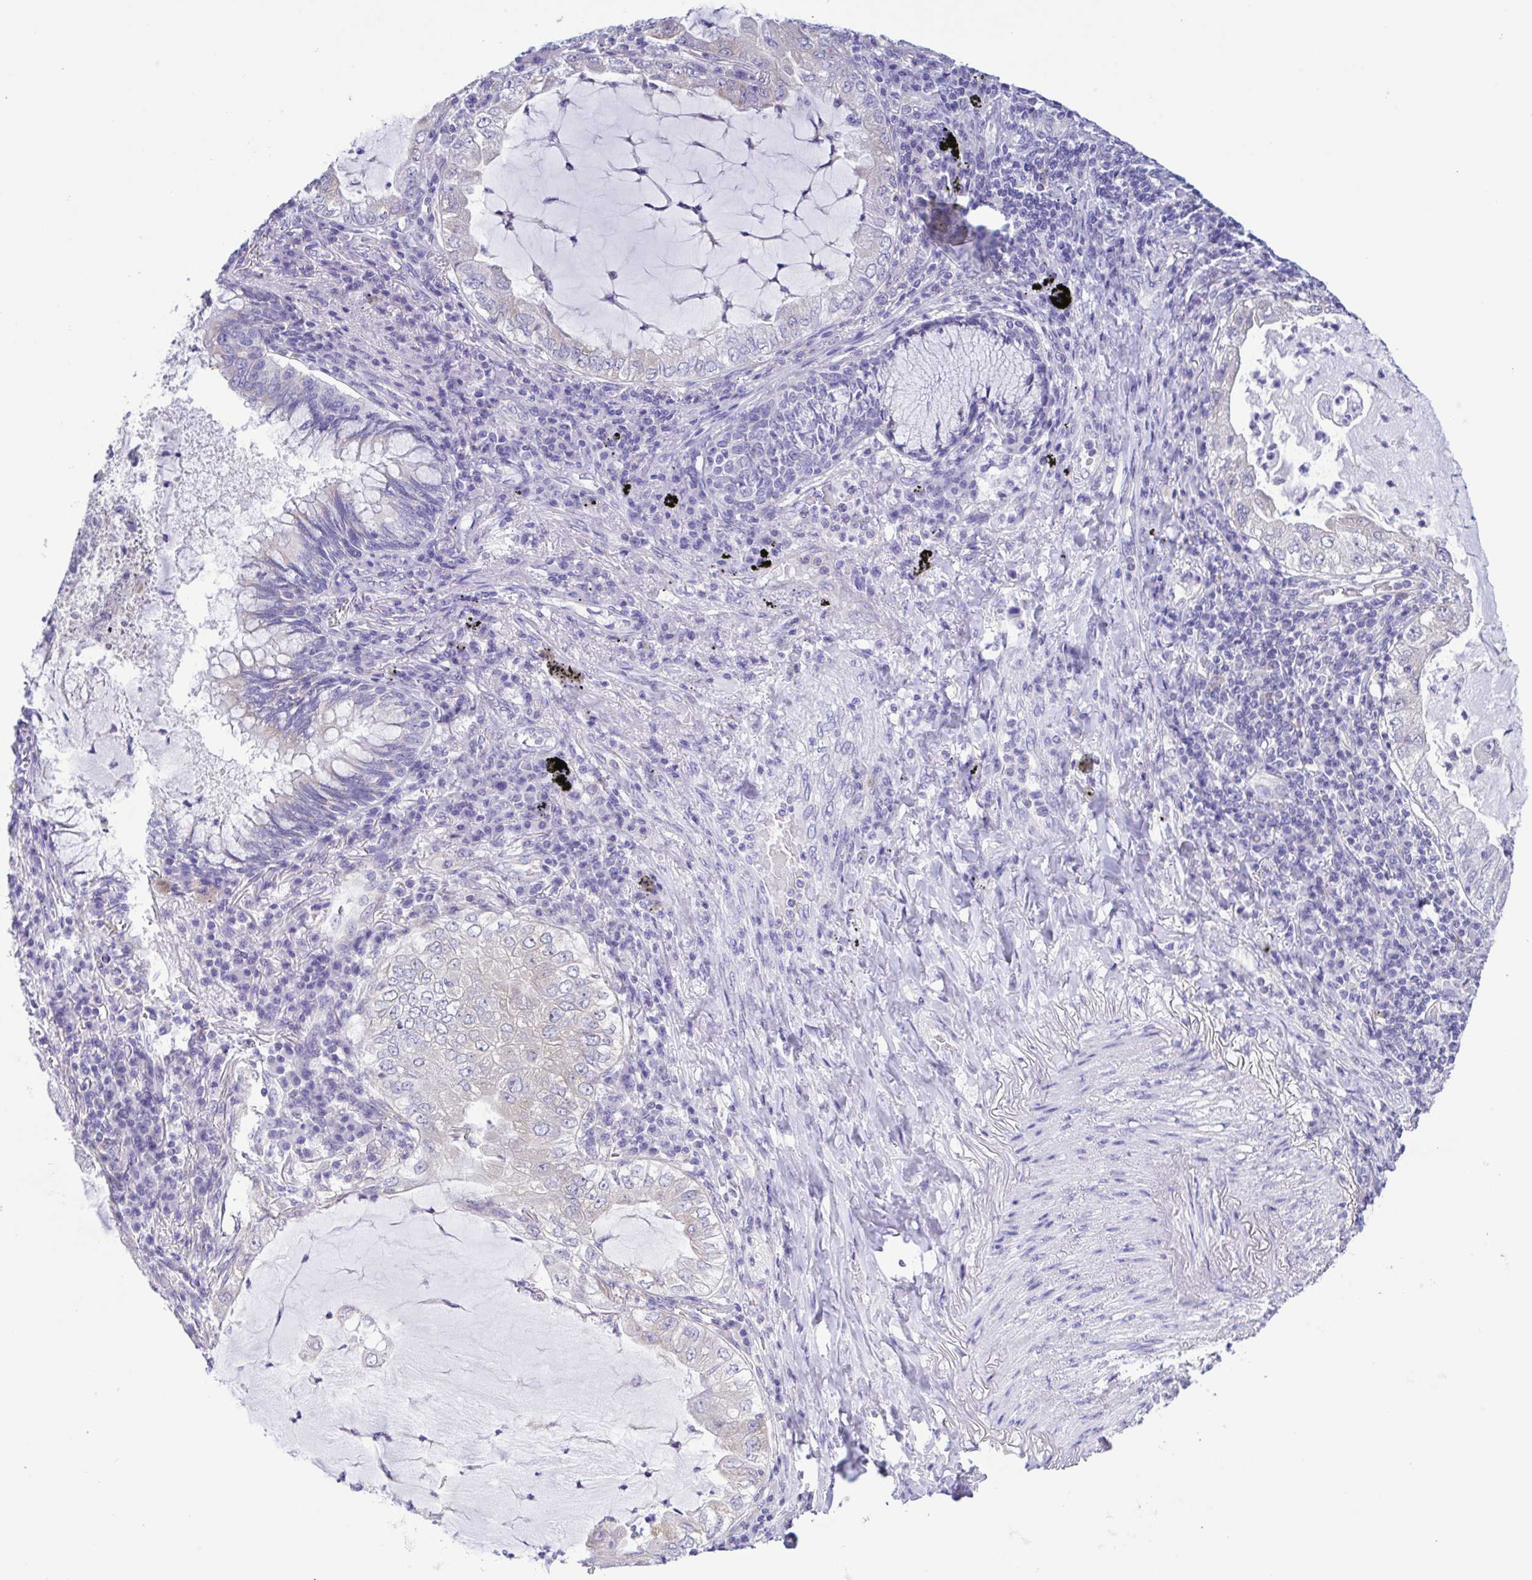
{"staining": {"intensity": "negative", "quantity": "none", "location": "none"}, "tissue": "lung cancer", "cell_type": "Tumor cells", "image_type": "cancer", "snomed": [{"axis": "morphology", "description": "Adenocarcinoma, NOS"}, {"axis": "topography", "description": "Lung"}], "caption": "The photomicrograph exhibits no significant positivity in tumor cells of adenocarcinoma (lung).", "gene": "TNNI3", "patient": {"sex": "female", "age": 73}}